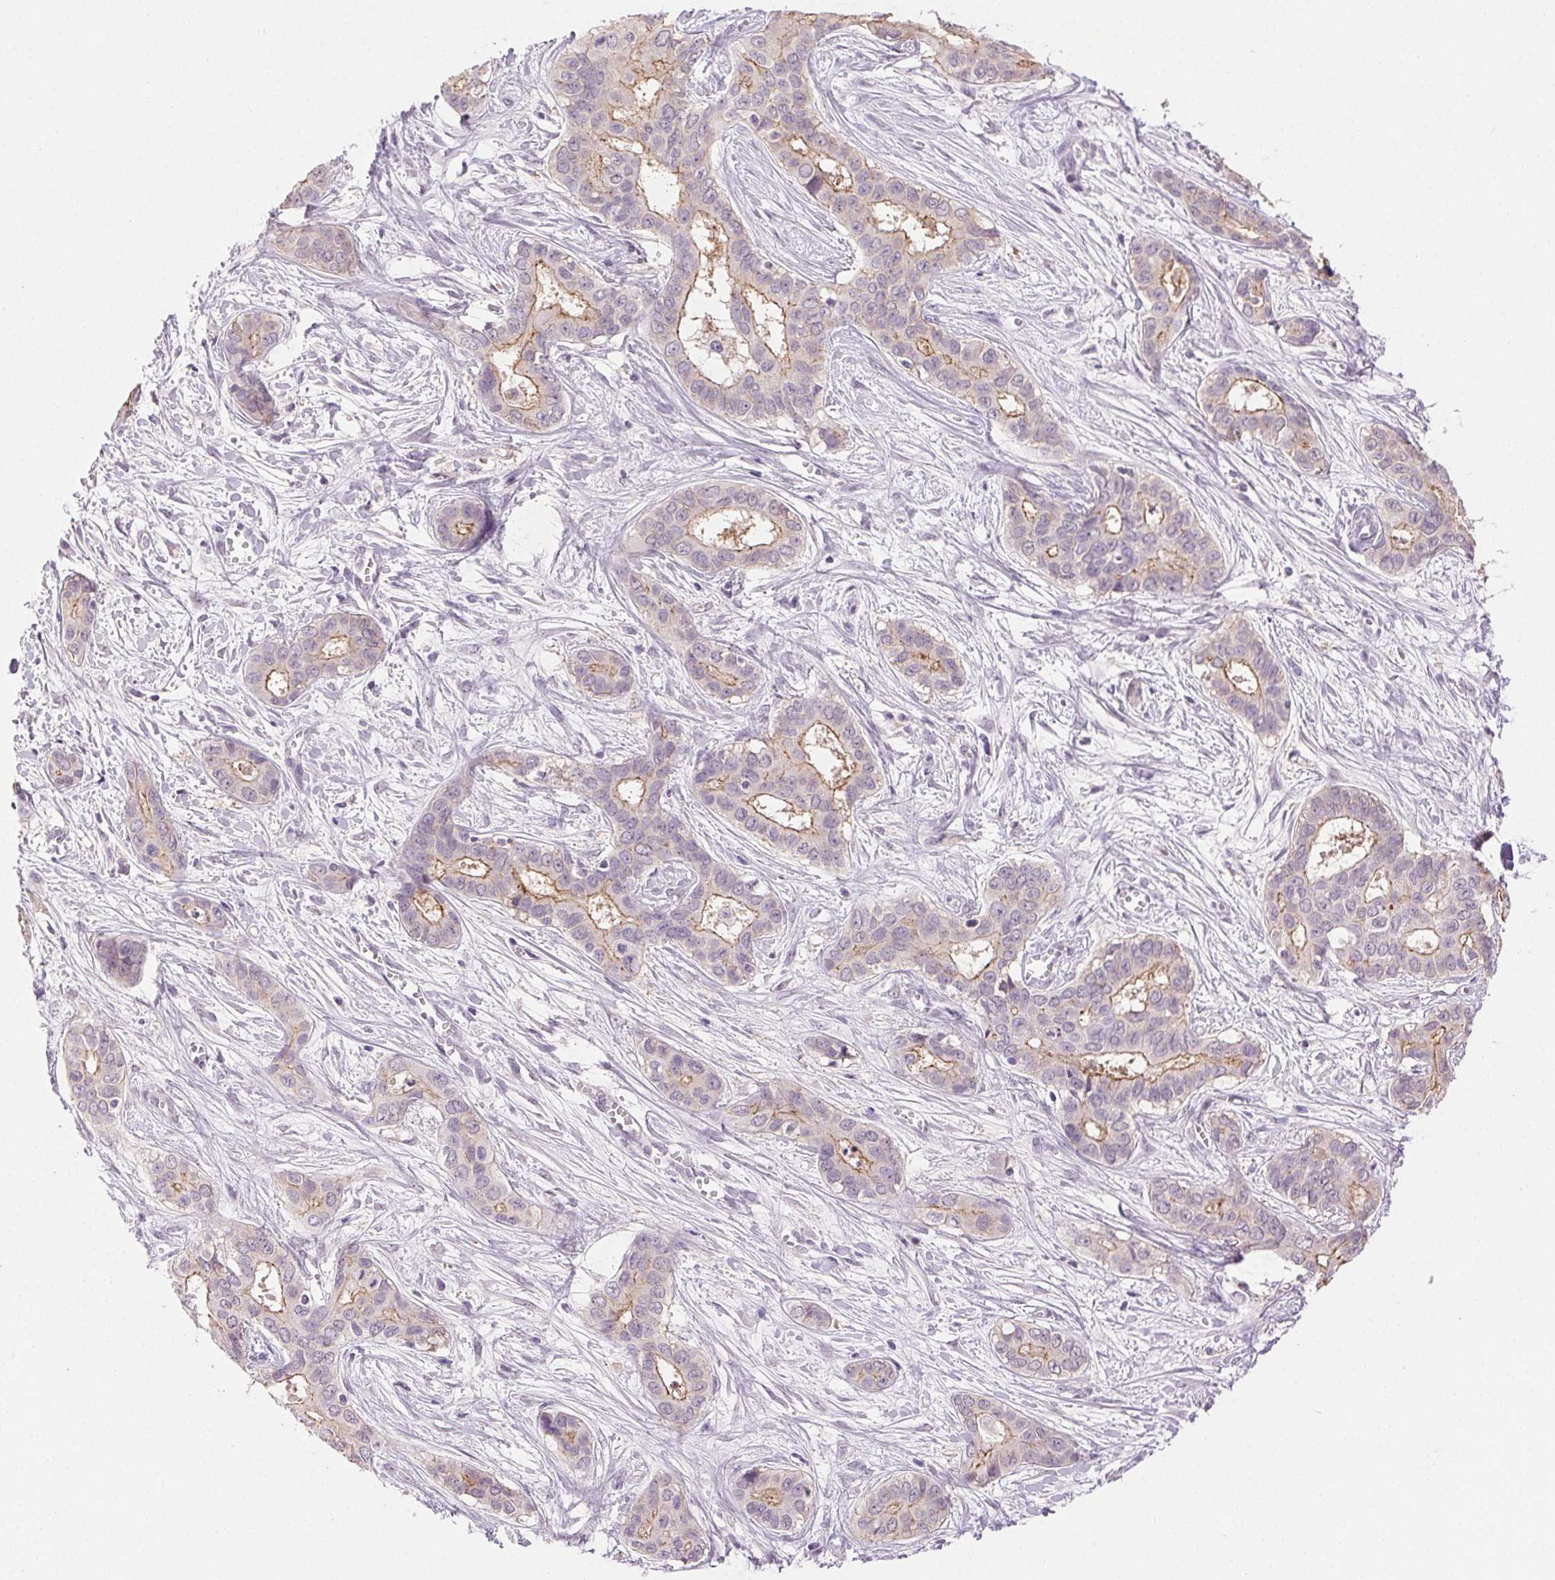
{"staining": {"intensity": "moderate", "quantity": "25%-75%", "location": "cytoplasmic/membranous"}, "tissue": "liver cancer", "cell_type": "Tumor cells", "image_type": "cancer", "snomed": [{"axis": "morphology", "description": "Cholangiocarcinoma"}, {"axis": "topography", "description": "Liver"}], "caption": "Protein analysis of liver cholangiocarcinoma tissue reveals moderate cytoplasmic/membranous positivity in about 25%-75% of tumor cells.", "gene": "CLDN10", "patient": {"sex": "female", "age": 65}}